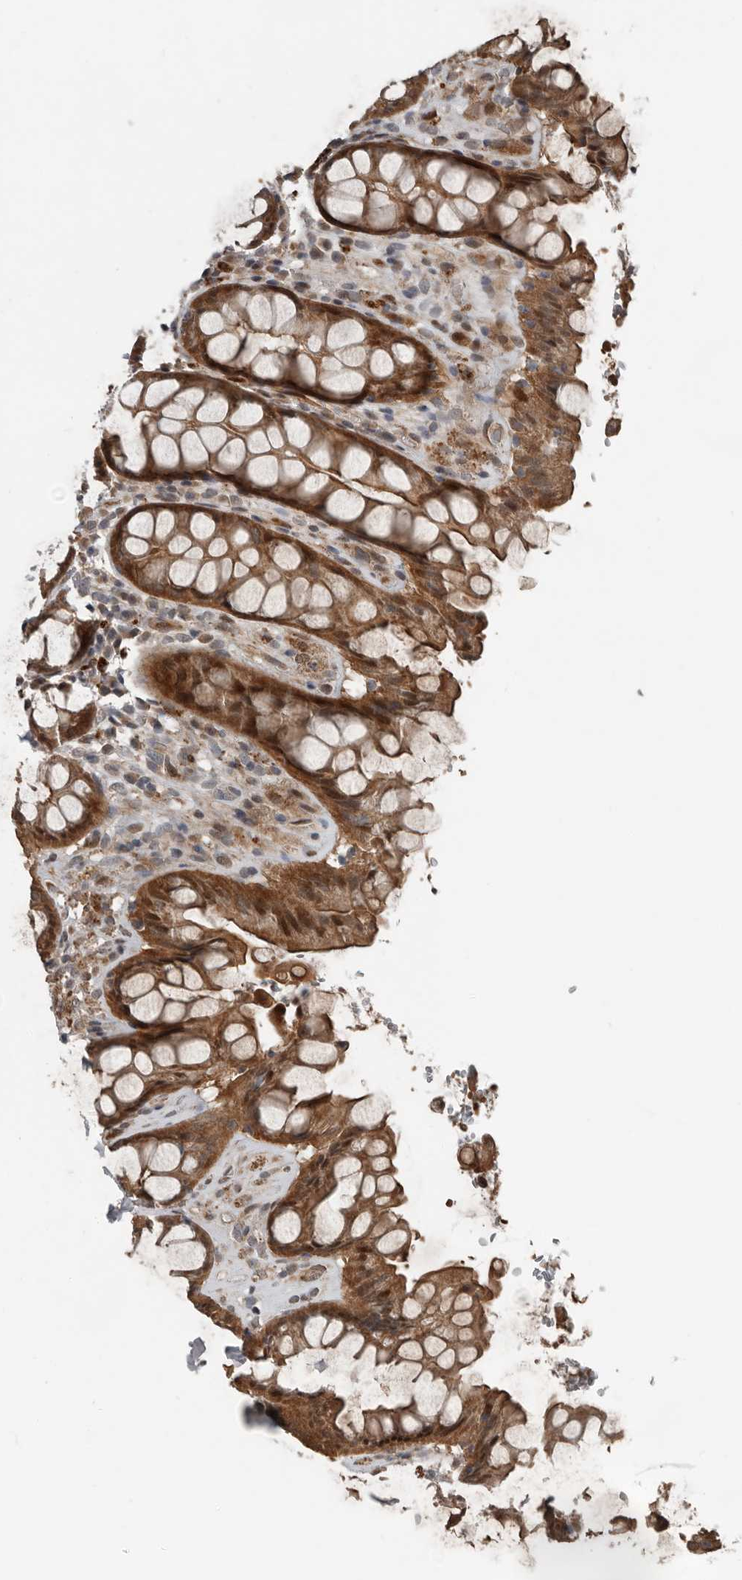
{"staining": {"intensity": "moderate", "quantity": ">75%", "location": "cytoplasmic/membranous,nuclear"}, "tissue": "rectum", "cell_type": "Glandular cells", "image_type": "normal", "snomed": [{"axis": "morphology", "description": "Normal tissue, NOS"}, {"axis": "topography", "description": "Rectum"}], "caption": "Brown immunohistochemical staining in normal rectum exhibits moderate cytoplasmic/membranous,nuclear expression in approximately >75% of glandular cells. (DAB = brown stain, brightfield microscopy at high magnification).", "gene": "YOD1", "patient": {"sex": "male", "age": 64}}